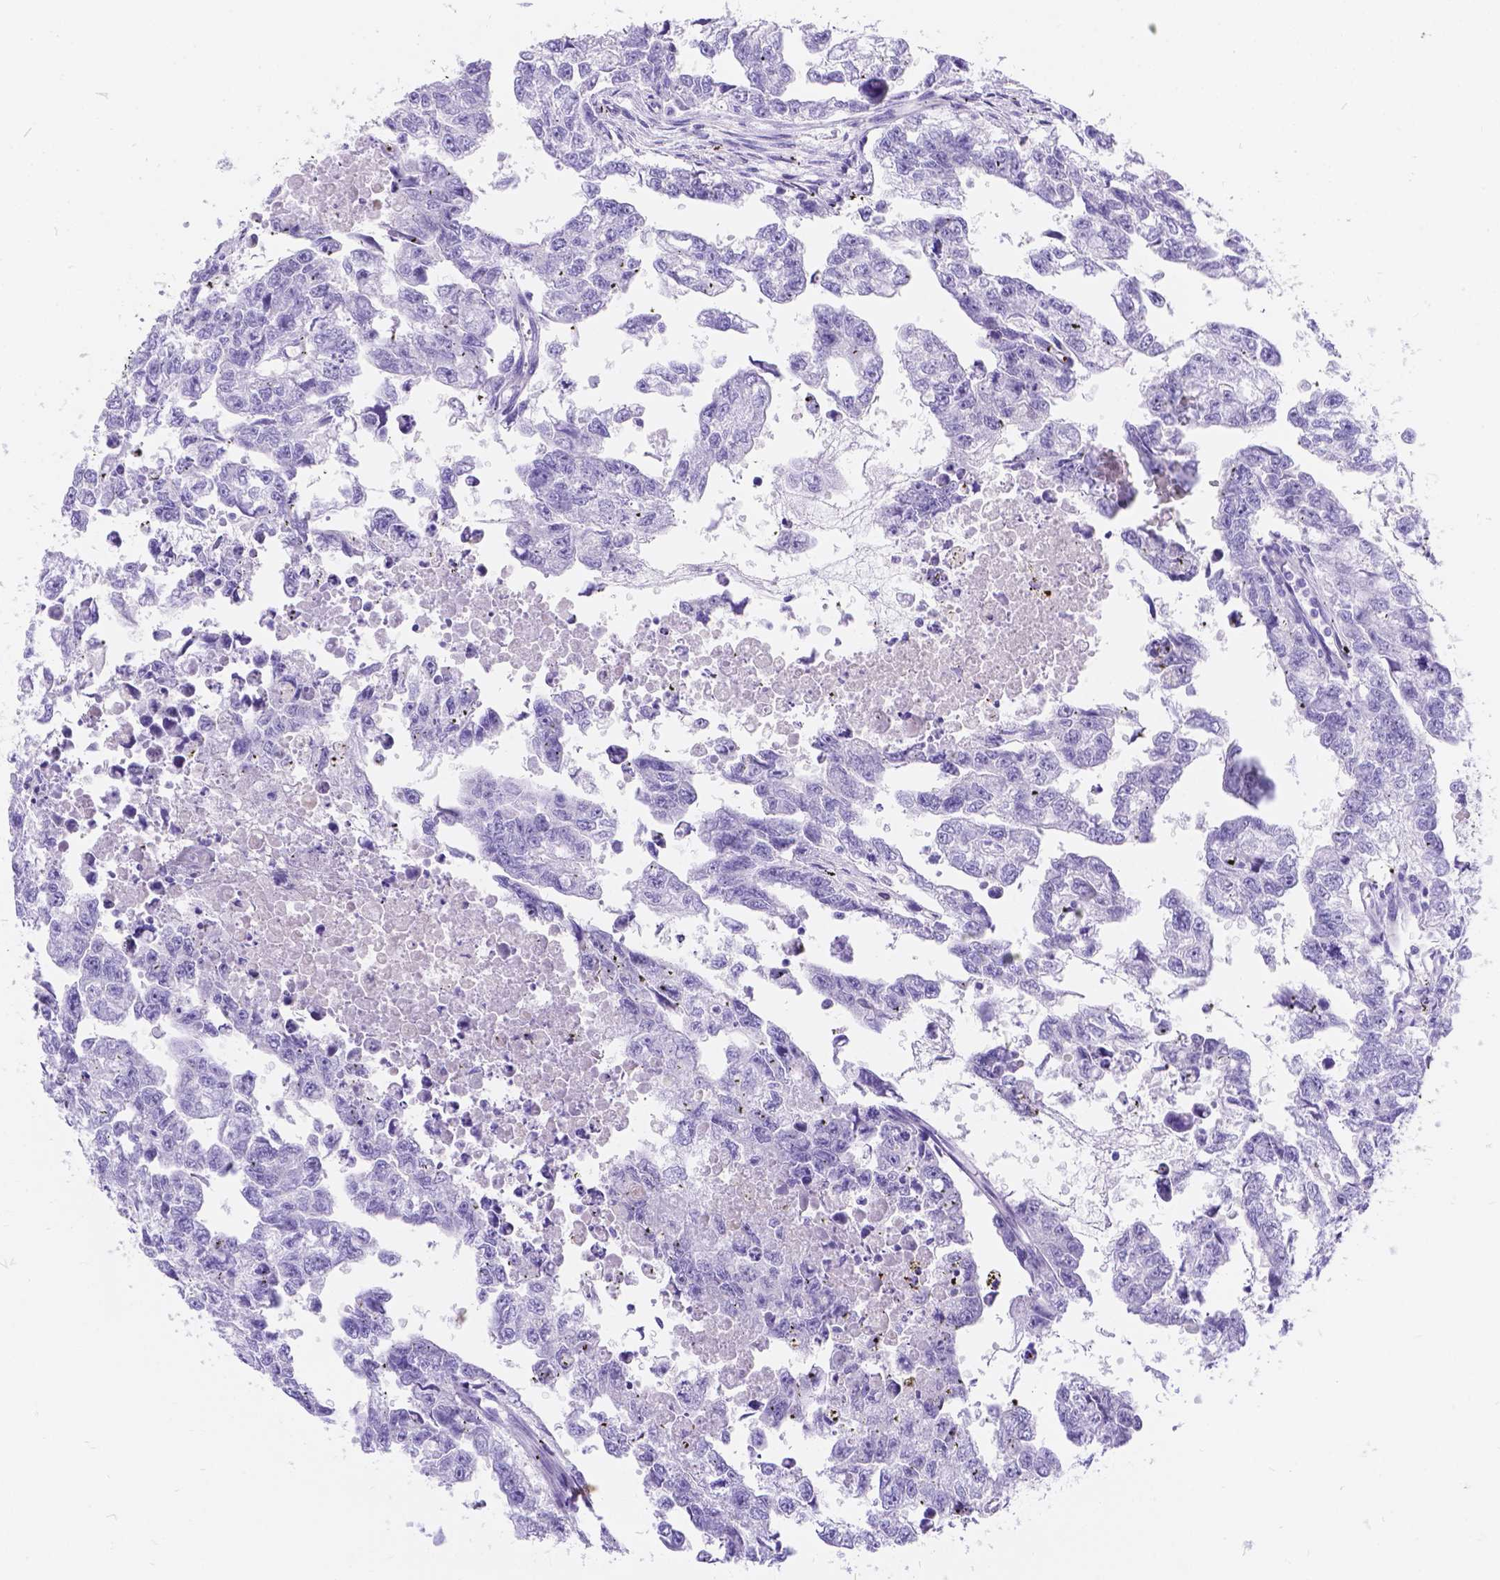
{"staining": {"intensity": "negative", "quantity": "none", "location": "none"}, "tissue": "testis cancer", "cell_type": "Tumor cells", "image_type": "cancer", "snomed": [{"axis": "morphology", "description": "Carcinoma, Embryonal, NOS"}, {"axis": "morphology", "description": "Teratoma, malignant, NOS"}, {"axis": "topography", "description": "Testis"}], "caption": "IHC photomicrograph of human testis cancer (embryonal carcinoma) stained for a protein (brown), which demonstrates no expression in tumor cells. (Immunohistochemistry (ihc), brightfield microscopy, high magnification).", "gene": "KLHL10", "patient": {"sex": "male", "age": 44}}